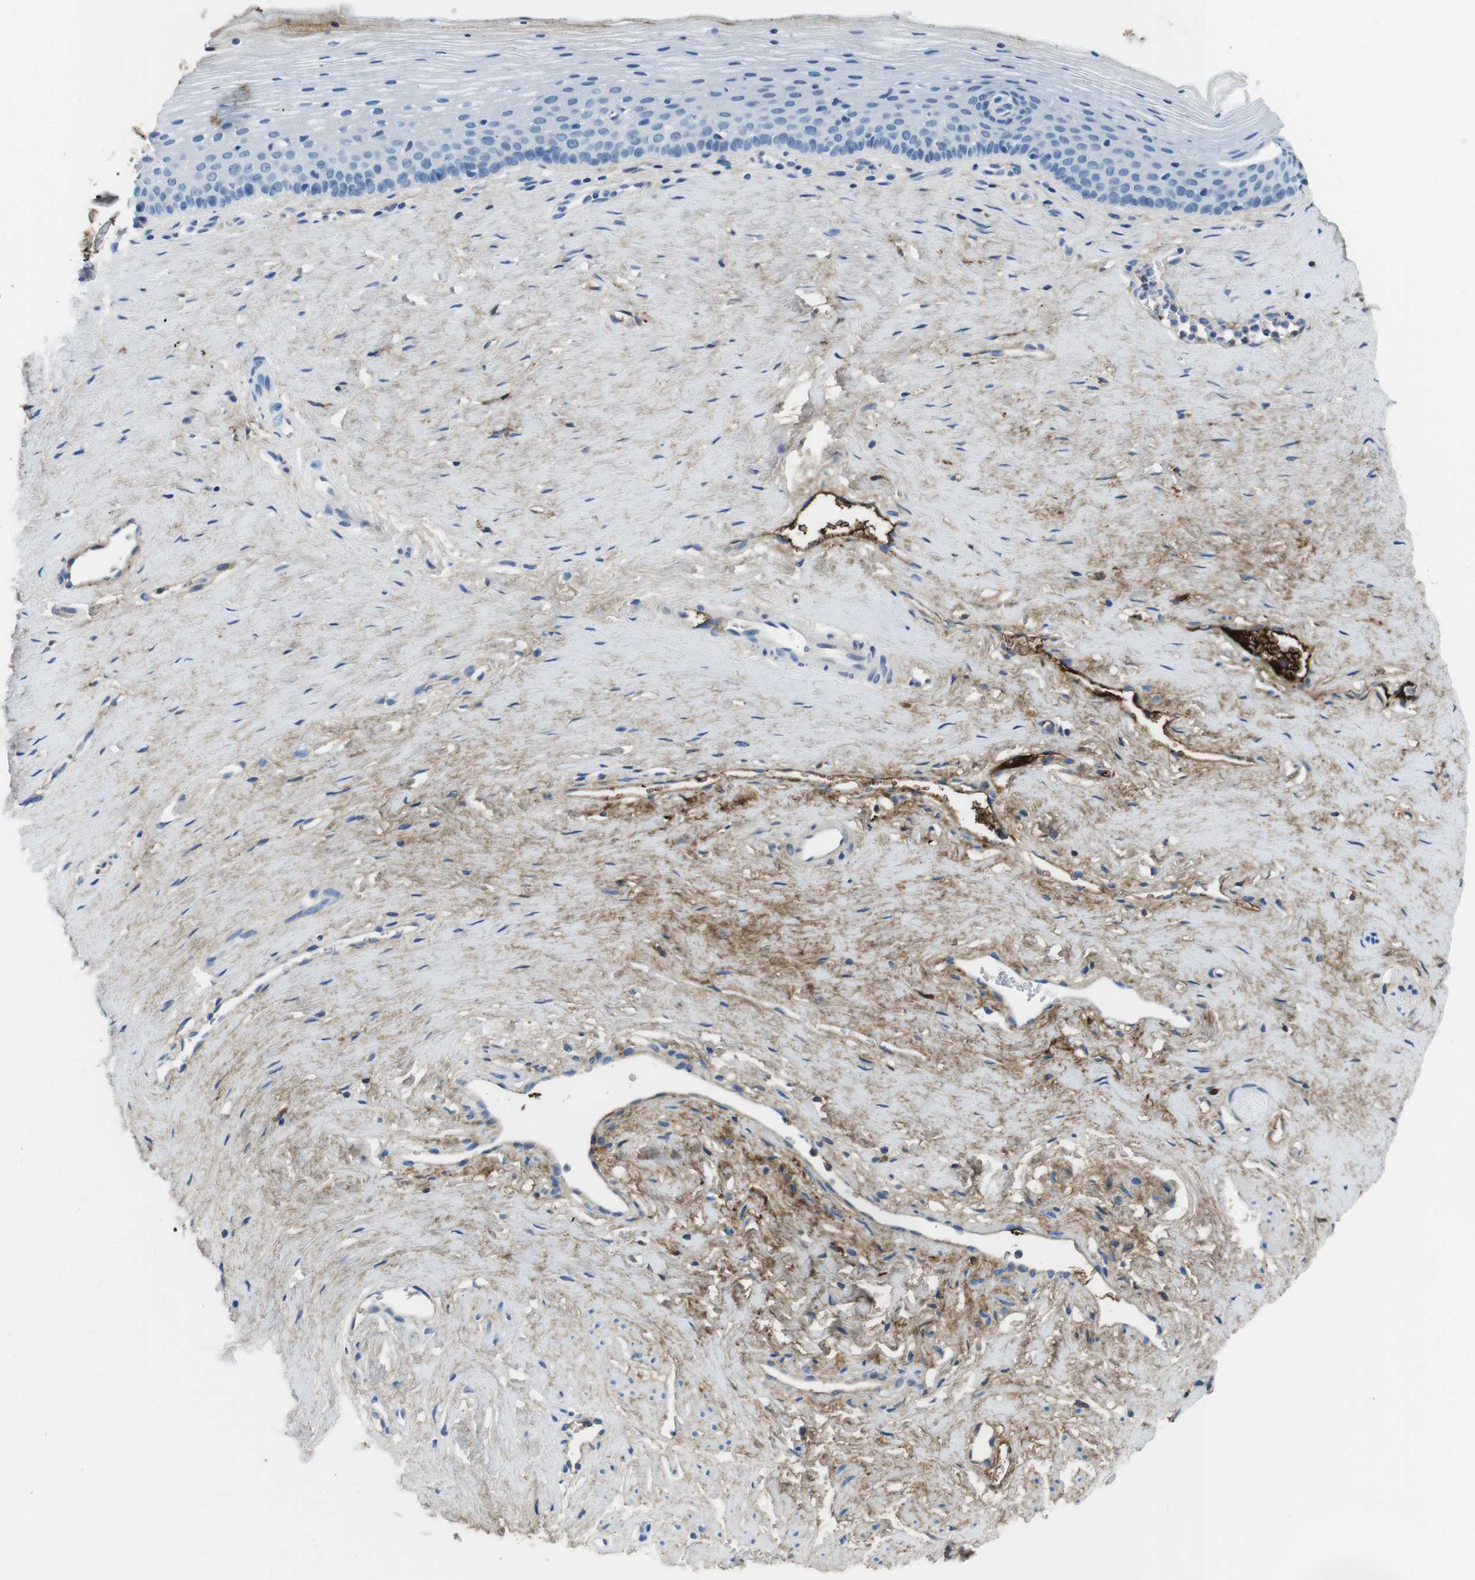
{"staining": {"intensity": "negative", "quantity": "none", "location": "none"}, "tissue": "vagina", "cell_type": "Squamous epithelial cells", "image_type": "normal", "snomed": [{"axis": "morphology", "description": "Normal tissue, NOS"}, {"axis": "topography", "description": "Vagina"}], "caption": "Squamous epithelial cells show no significant positivity in normal vagina.", "gene": "IGKC", "patient": {"sex": "female", "age": 32}}